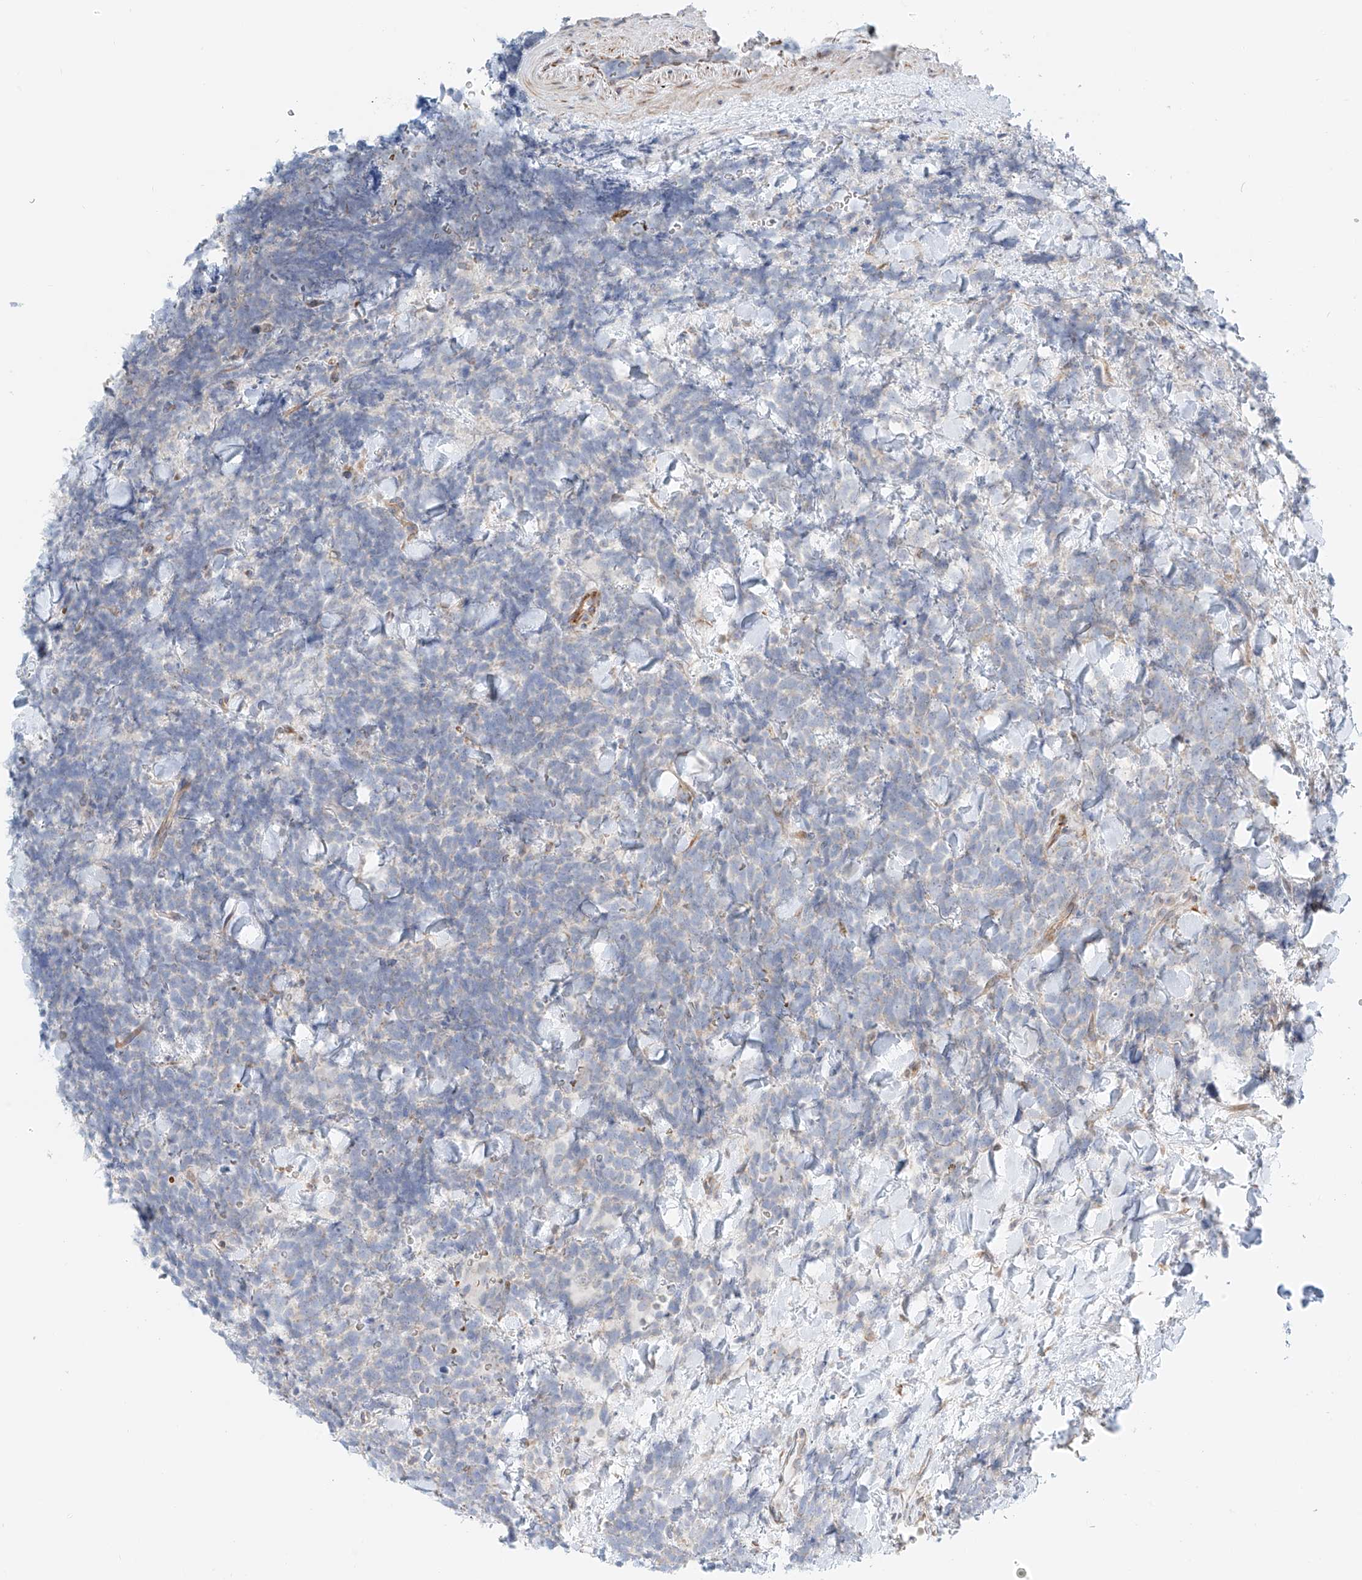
{"staining": {"intensity": "negative", "quantity": "none", "location": "none"}, "tissue": "urothelial cancer", "cell_type": "Tumor cells", "image_type": "cancer", "snomed": [{"axis": "morphology", "description": "Urothelial carcinoma, High grade"}, {"axis": "topography", "description": "Urinary bladder"}], "caption": "High magnification brightfield microscopy of urothelial cancer stained with DAB (brown) and counterstained with hematoxylin (blue): tumor cells show no significant expression.", "gene": "EIPR1", "patient": {"sex": "female", "age": 82}}